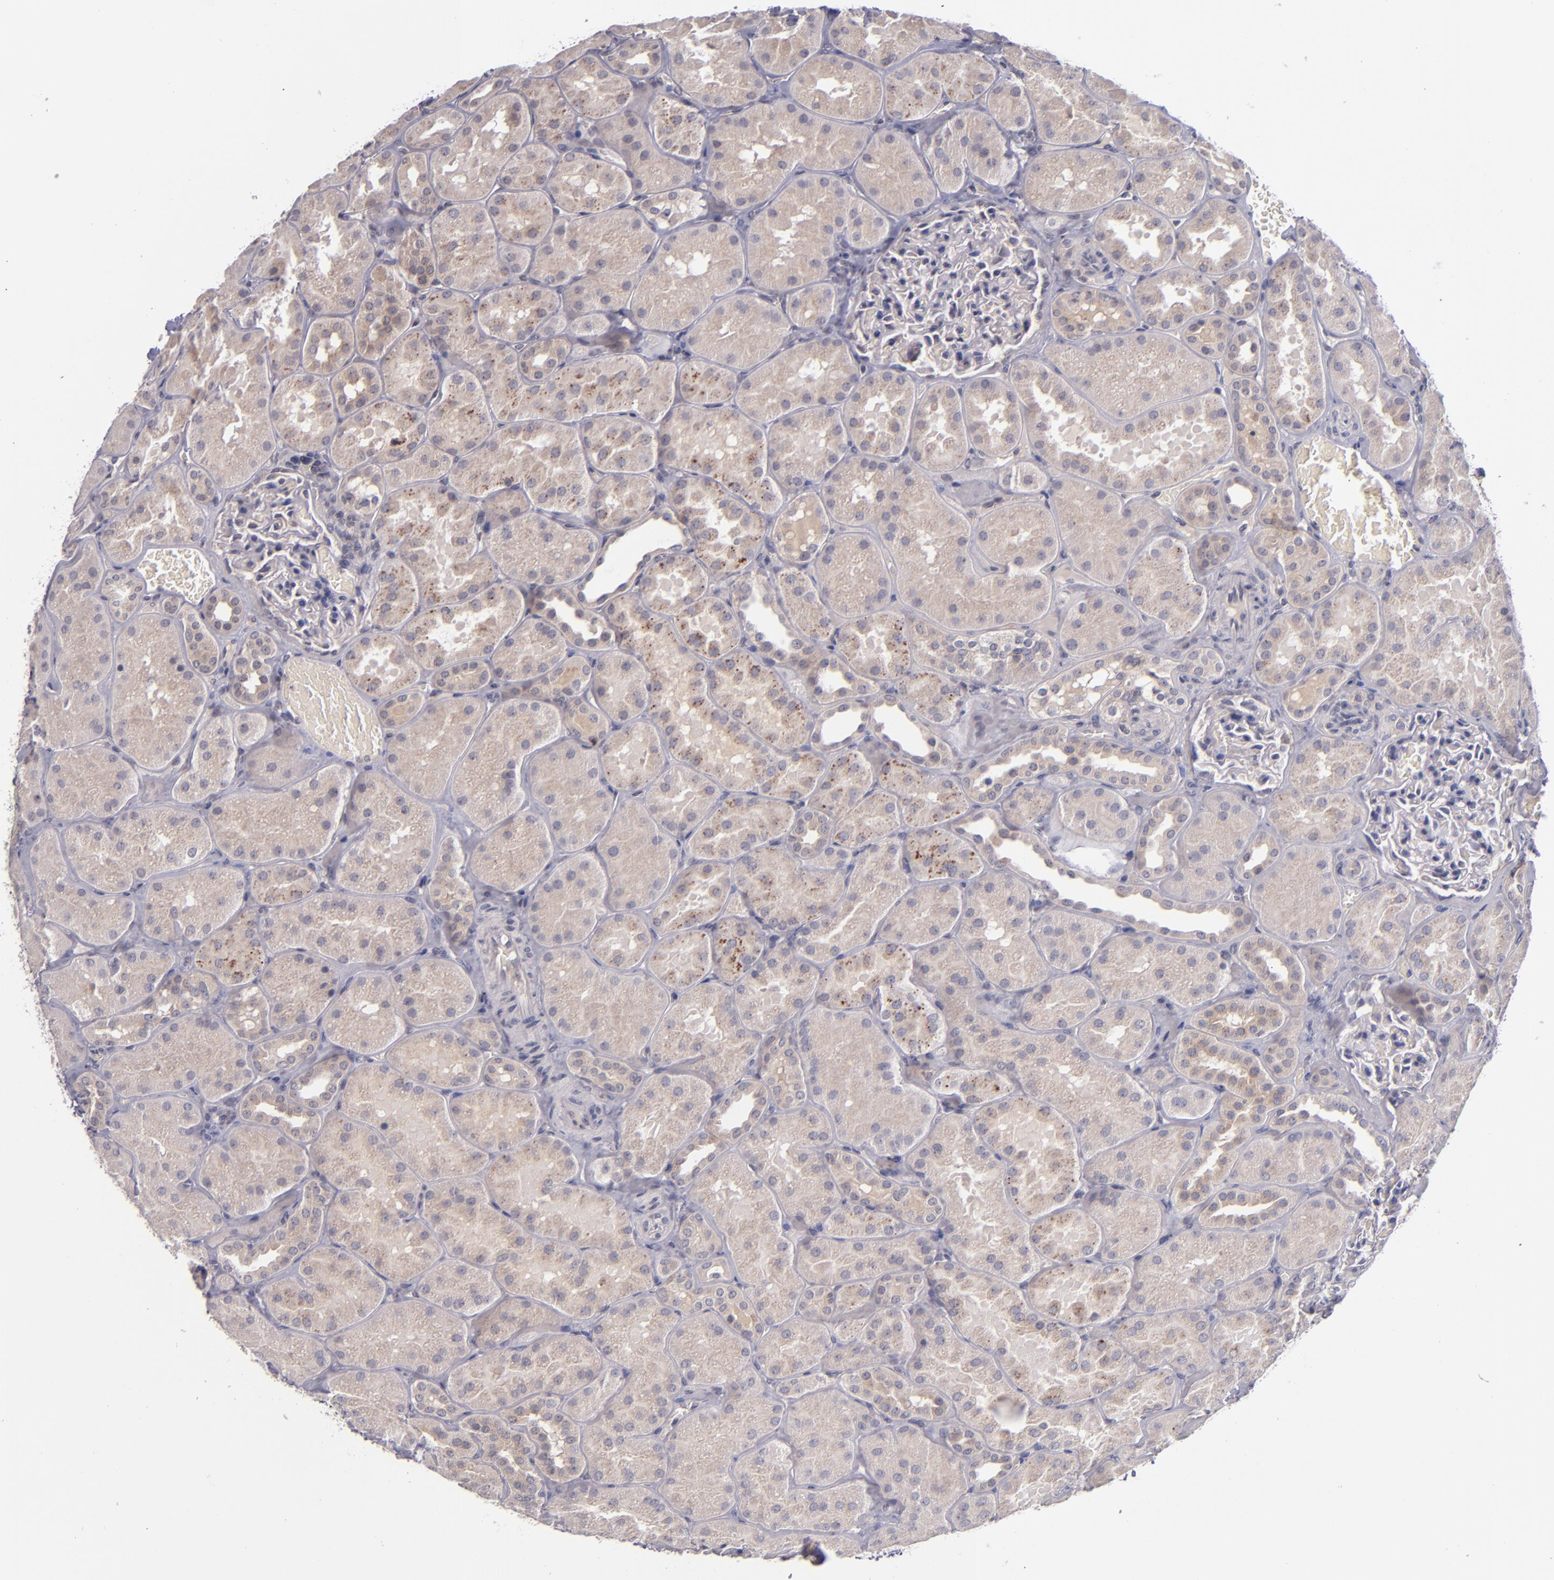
{"staining": {"intensity": "weak", "quantity": "<25%", "location": "cytoplasmic/membranous"}, "tissue": "kidney", "cell_type": "Cells in glomeruli", "image_type": "normal", "snomed": [{"axis": "morphology", "description": "Normal tissue, NOS"}, {"axis": "topography", "description": "Kidney"}], "caption": "Normal kidney was stained to show a protein in brown. There is no significant positivity in cells in glomeruli. (Immunohistochemistry (ihc), brightfield microscopy, high magnification).", "gene": "TSC2", "patient": {"sex": "male", "age": 28}}